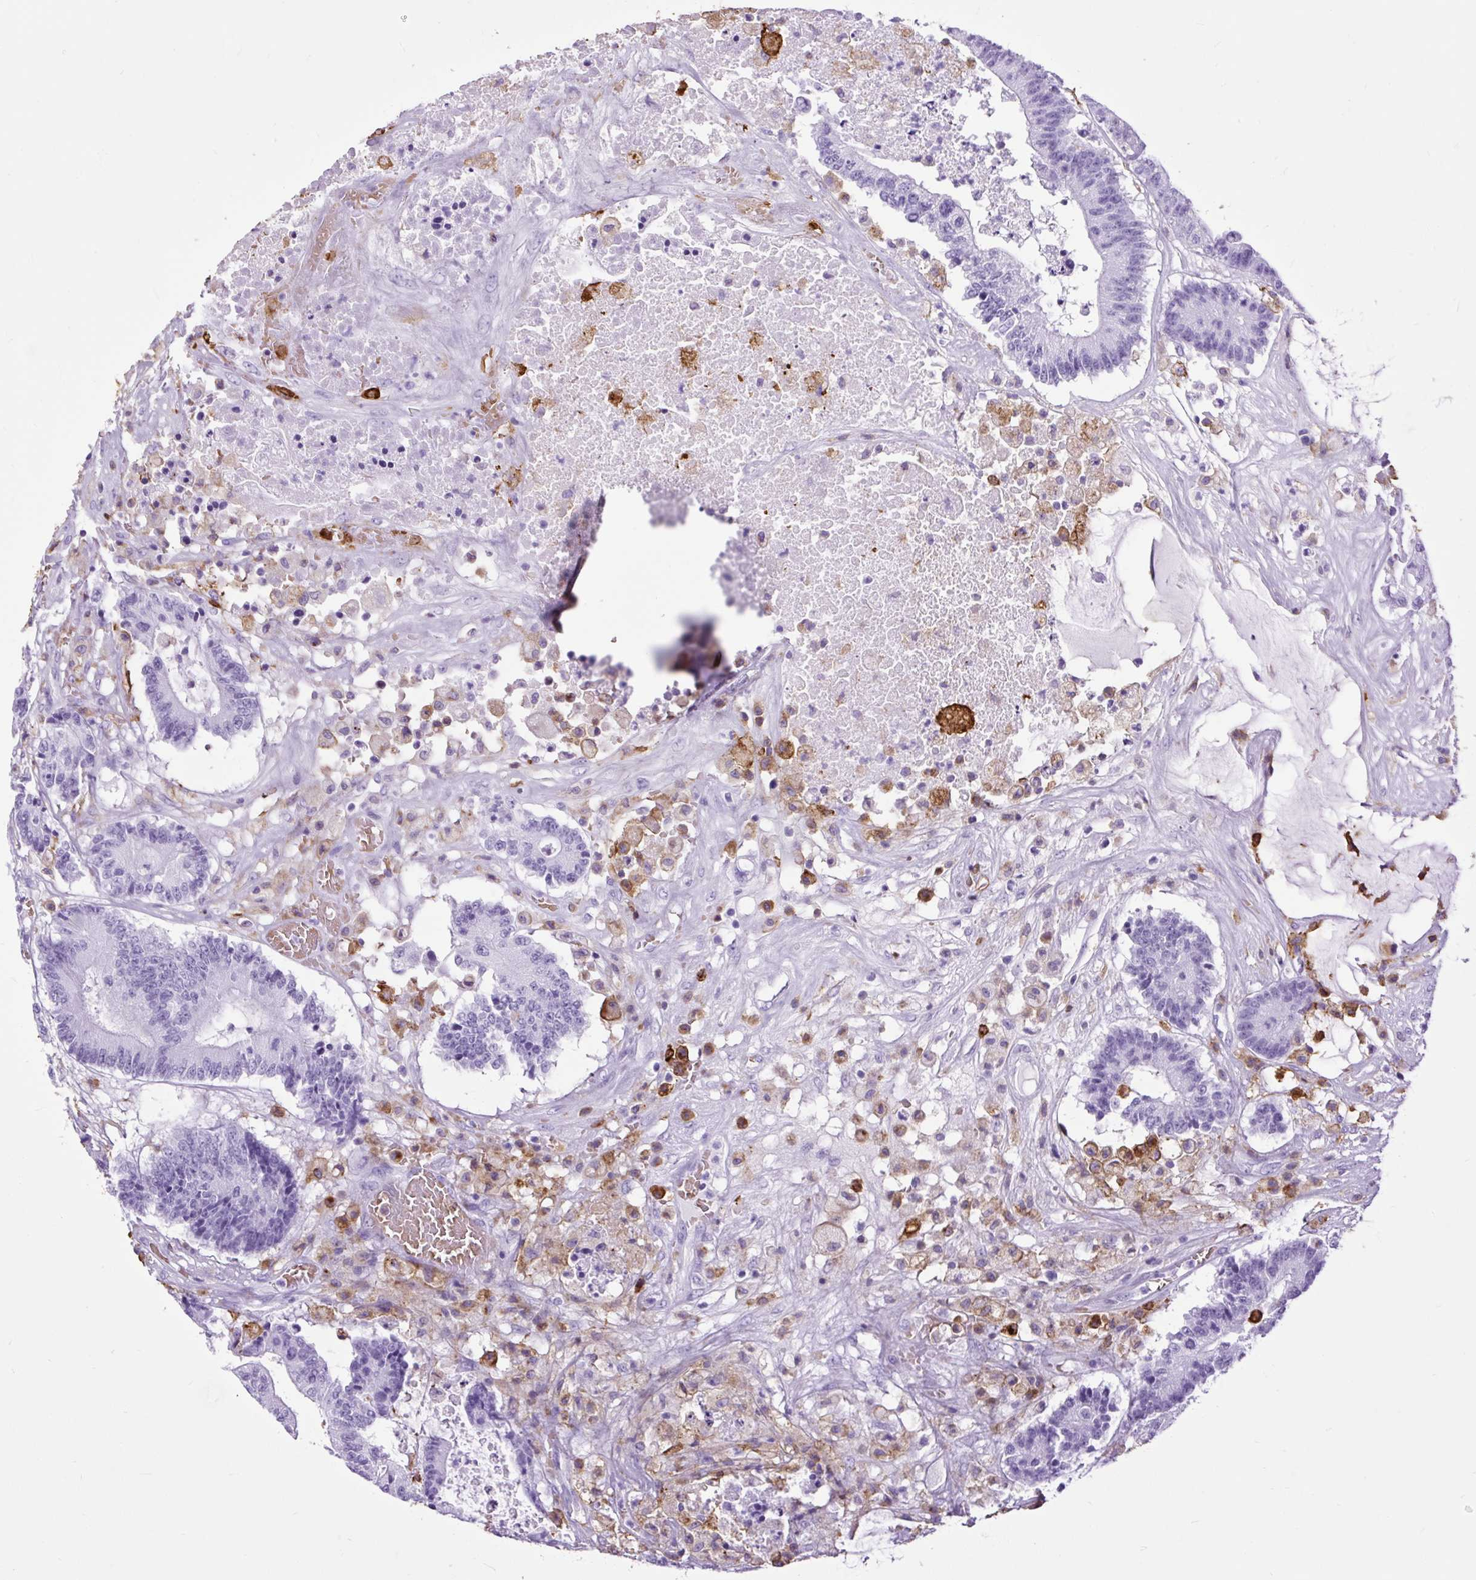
{"staining": {"intensity": "negative", "quantity": "none", "location": "none"}, "tissue": "colorectal cancer", "cell_type": "Tumor cells", "image_type": "cancer", "snomed": [{"axis": "morphology", "description": "Adenocarcinoma, NOS"}, {"axis": "topography", "description": "Colon"}], "caption": "A high-resolution histopathology image shows immunohistochemistry staining of adenocarcinoma (colorectal), which exhibits no significant staining in tumor cells.", "gene": "HLA-DRA", "patient": {"sex": "female", "age": 84}}